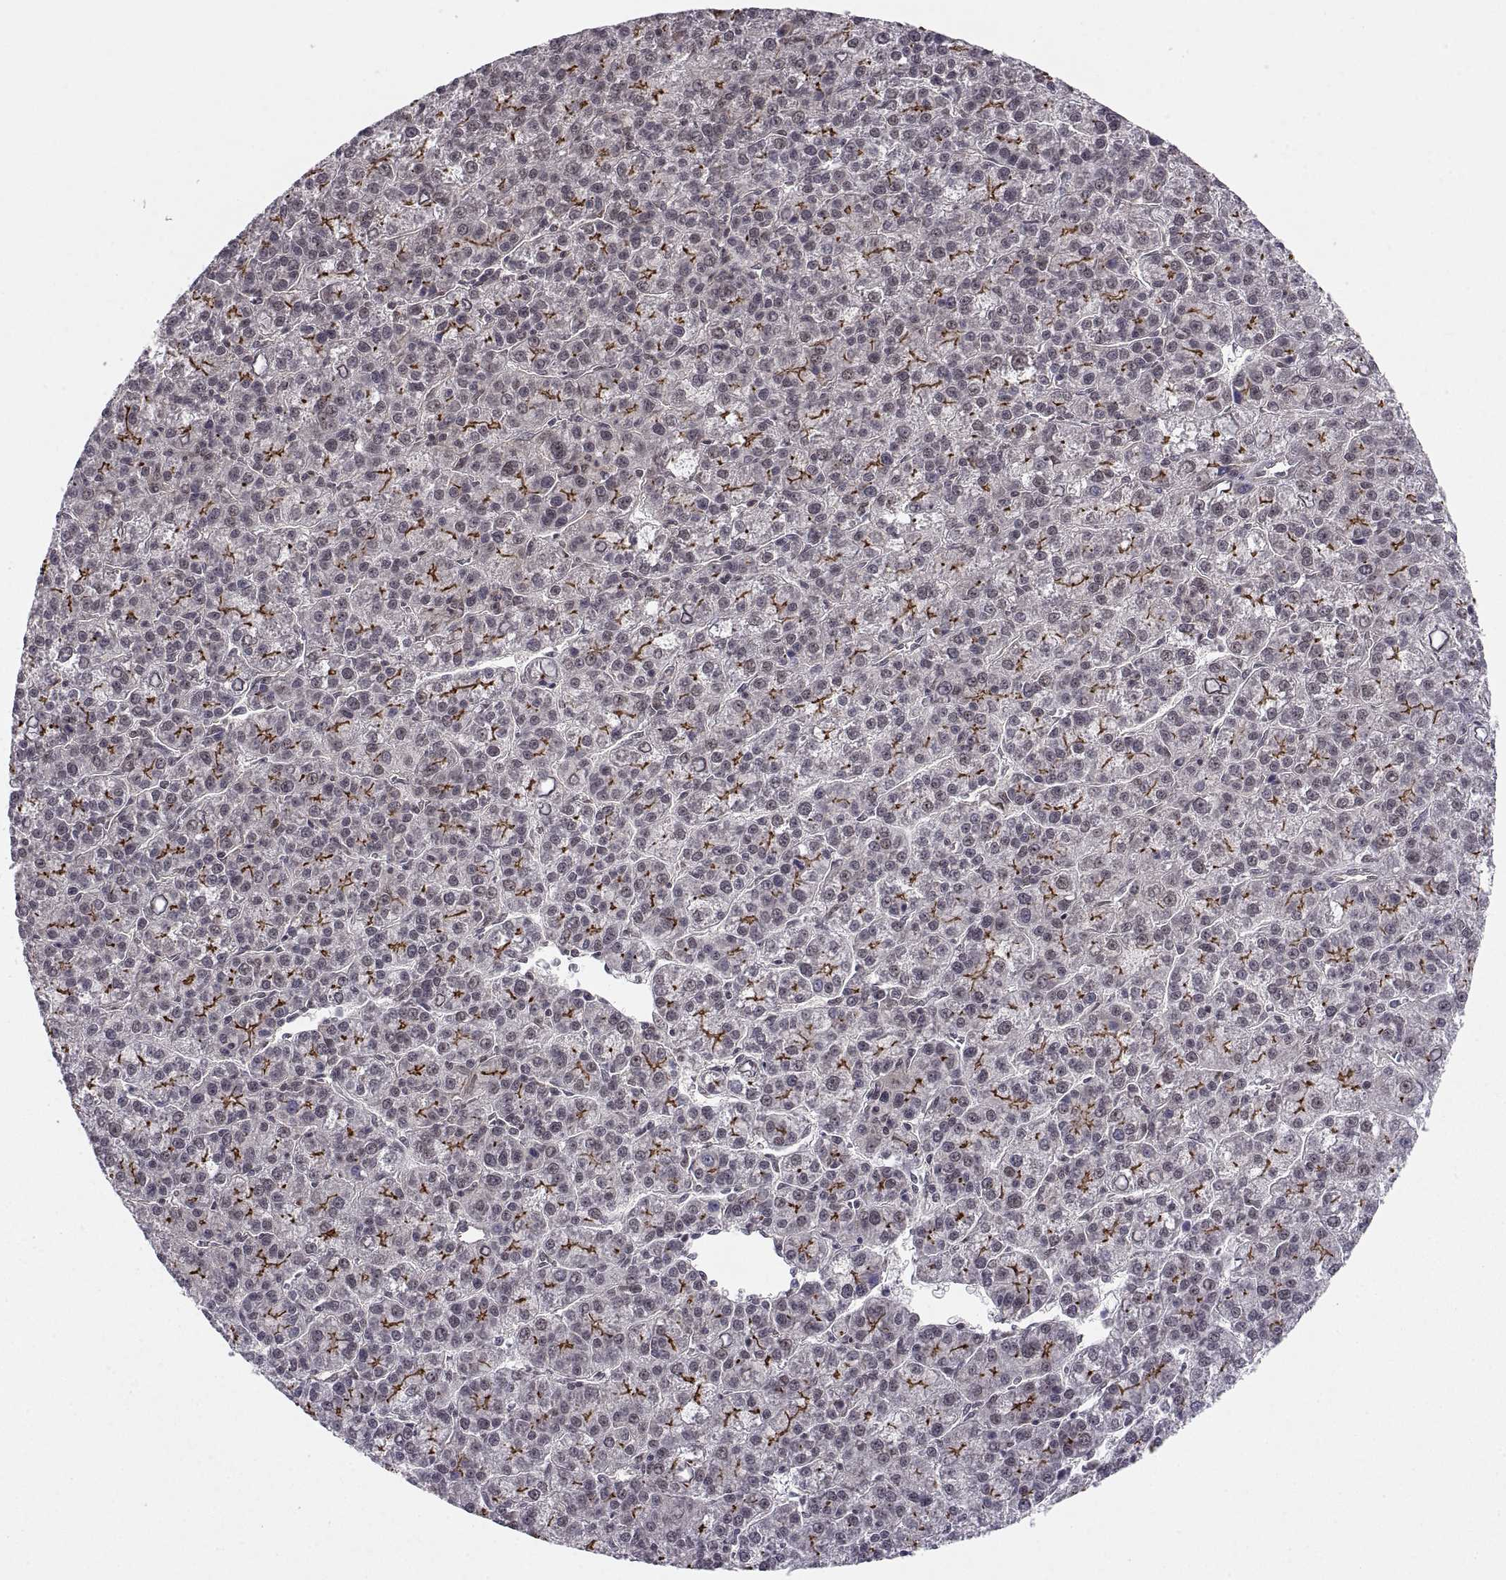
{"staining": {"intensity": "strong", "quantity": "<25%", "location": "cytoplasmic/membranous"}, "tissue": "liver cancer", "cell_type": "Tumor cells", "image_type": "cancer", "snomed": [{"axis": "morphology", "description": "Carcinoma, Hepatocellular, NOS"}, {"axis": "topography", "description": "Liver"}], "caption": "Immunohistochemistry staining of liver hepatocellular carcinoma, which demonstrates medium levels of strong cytoplasmic/membranous staining in about <25% of tumor cells indicating strong cytoplasmic/membranous protein staining. The staining was performed using DAB (brown) for protein detection and nuclei were counterstained in hematoxylin (blue).", "gene": "ABL2", "patient": {"sex": "female", "age": 60}}